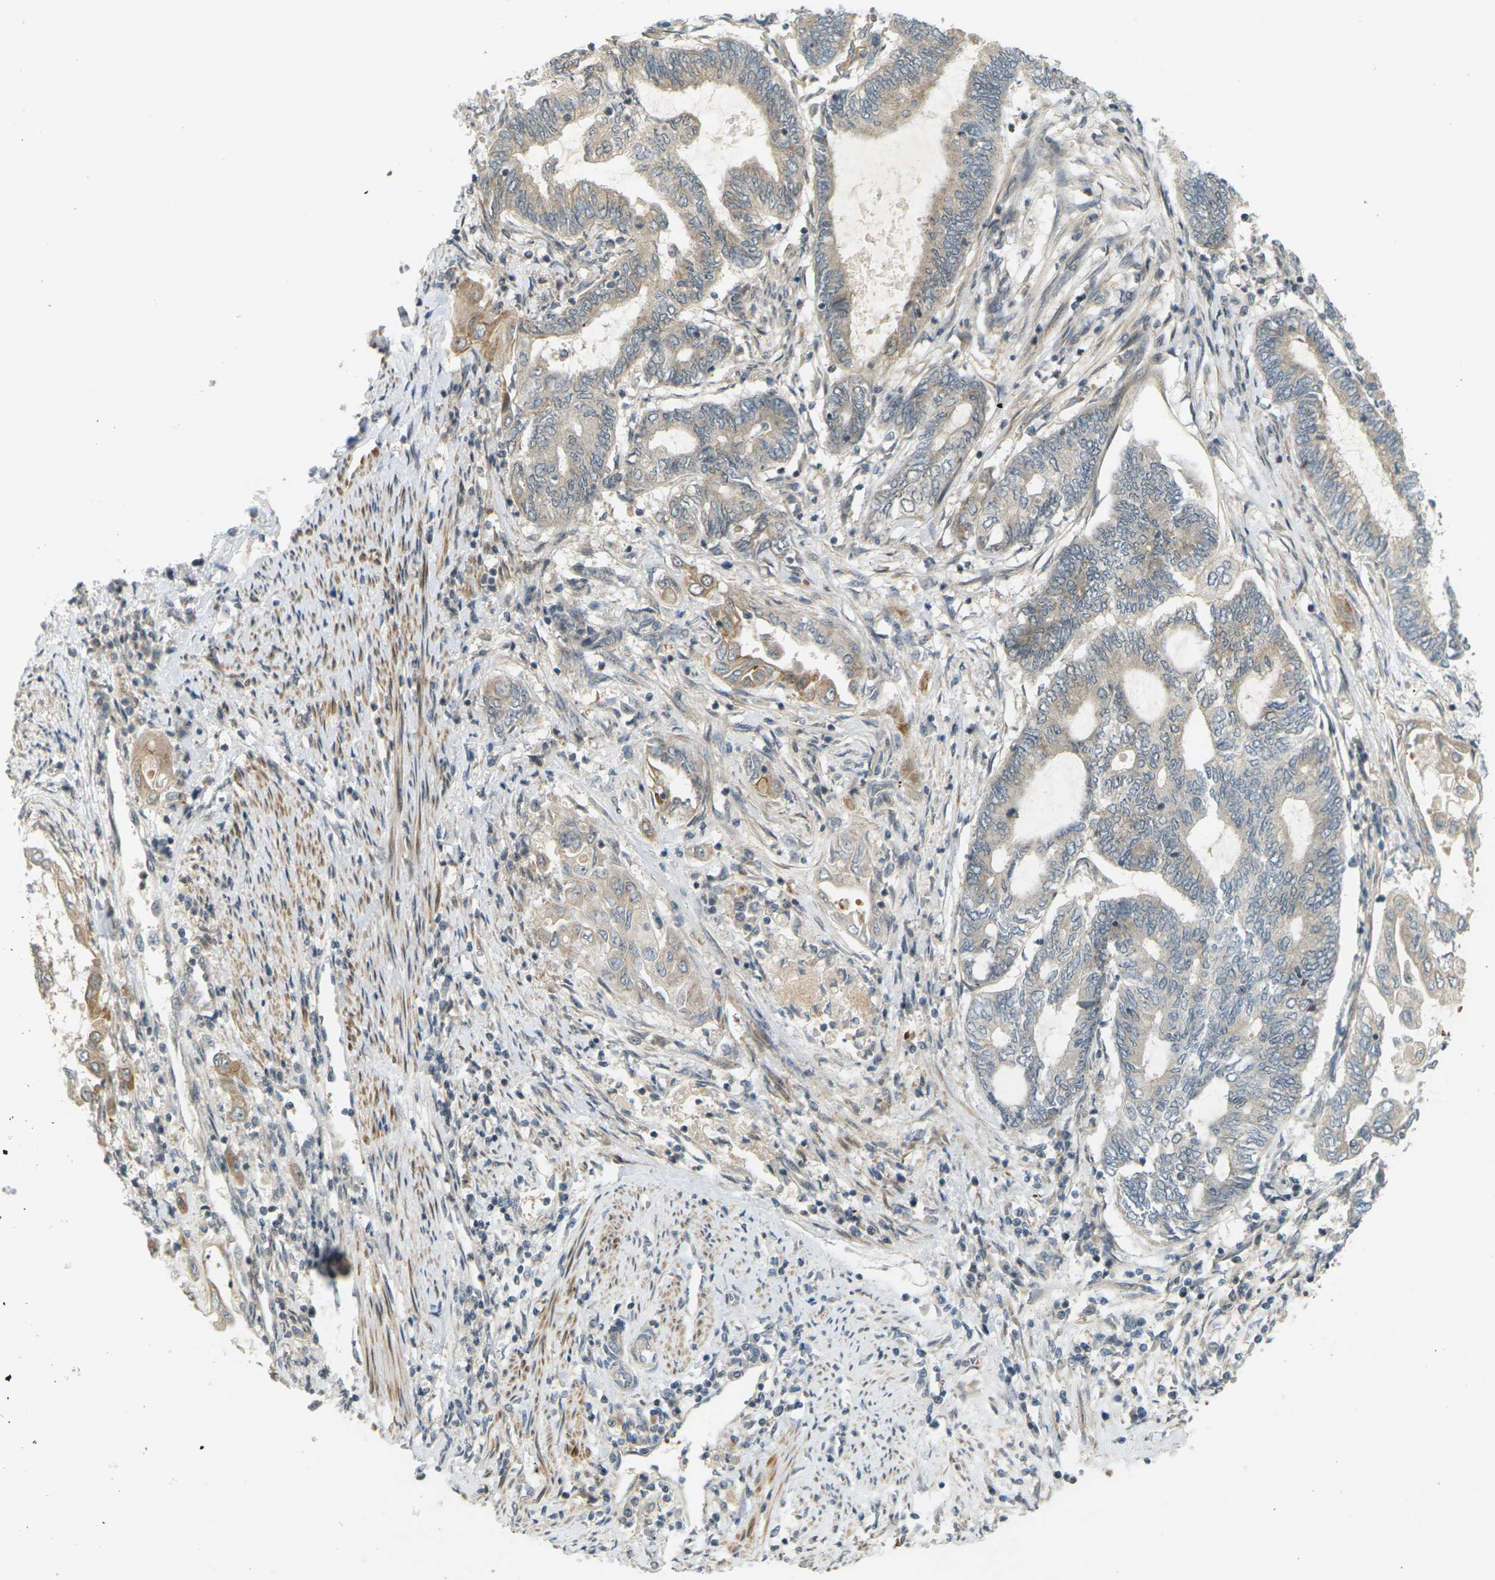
{"staining": {"intensity": "weak", "quantity": ">75%", "location": "cytoplasmic/membranous"}, "tissue": "endometrial cancer", "cell_type": "Tumor cells", "image_type": "cancer", "snomed": [{"axis": "morphology", "description": "Adenocarcinoma, NOS"}, {"axis": "topography", "description": "Uterus"}, {"axis": "topography", "description": "Endometrium"}], "caption": "Protein staining of endometrial cancer (adenocarcinoma) tissue reveals weak cytoplasmic/membranous staining in approximately >75% of tumor cells.", "gene": "SOCS6", "patient": {"sex": "female", "age": 70}}